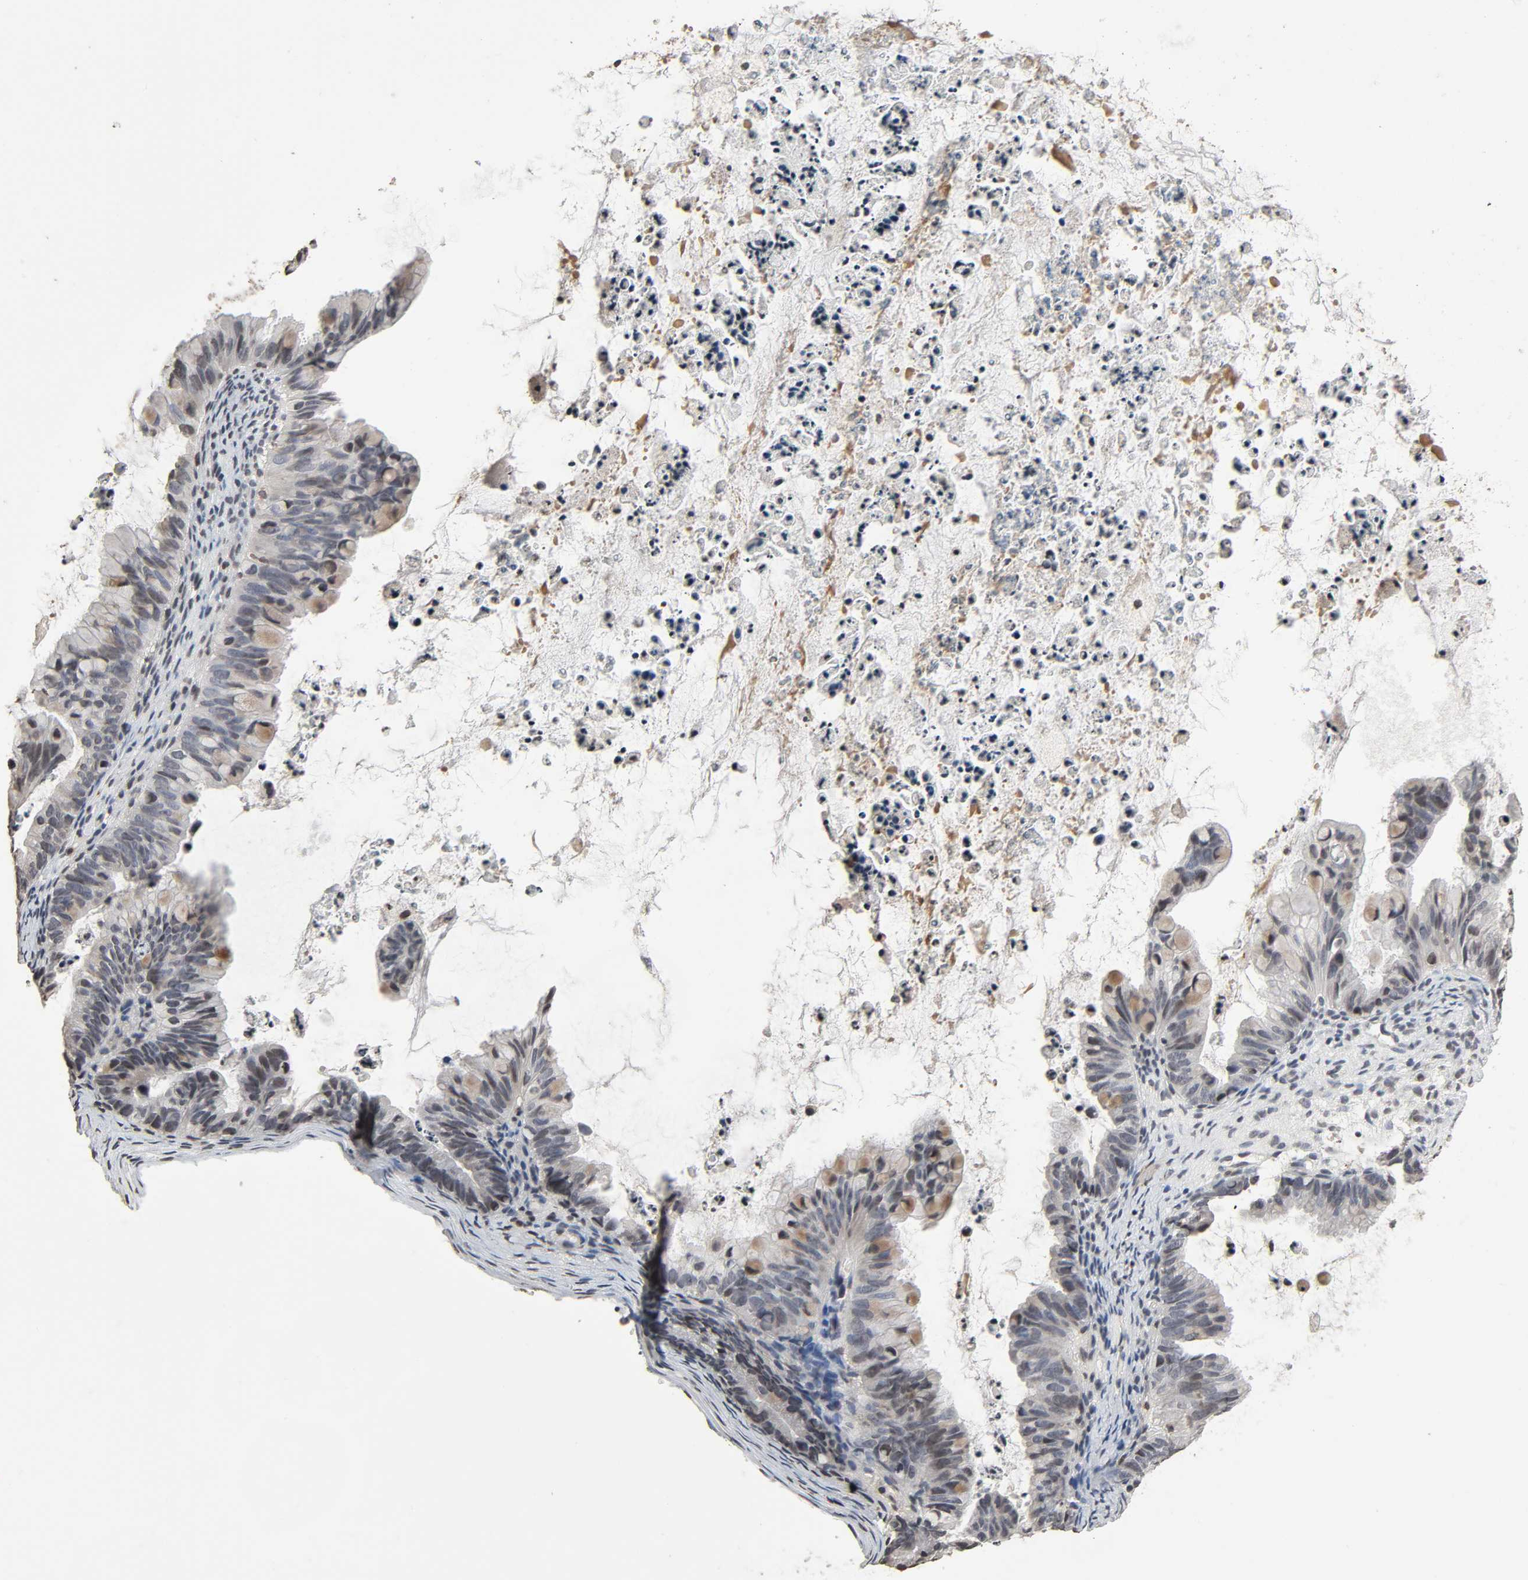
{"staining": {"intensity": "weak", "quantity": "<25%", "location": "cytoplasmic/membranous"}, "tissue": "ovarian cancer", "cell_type": "Tumor cells", "image_type": "cancer", "snomed": [{"axis": "morphology", "description": "Cystadenocarcinoma, mucinous, NOS"}, {"axis": "topography", "description": "Ovary"}], "caption": "IHC photomicrograph of human ovarian cancer stained for a protein (brown), which shows no expression in tumor cells. (Immunohistochemistry, brightfield microscopy, high magnification).", "gene": "STK4", "patient": {"sex": "female", "age": 36}}